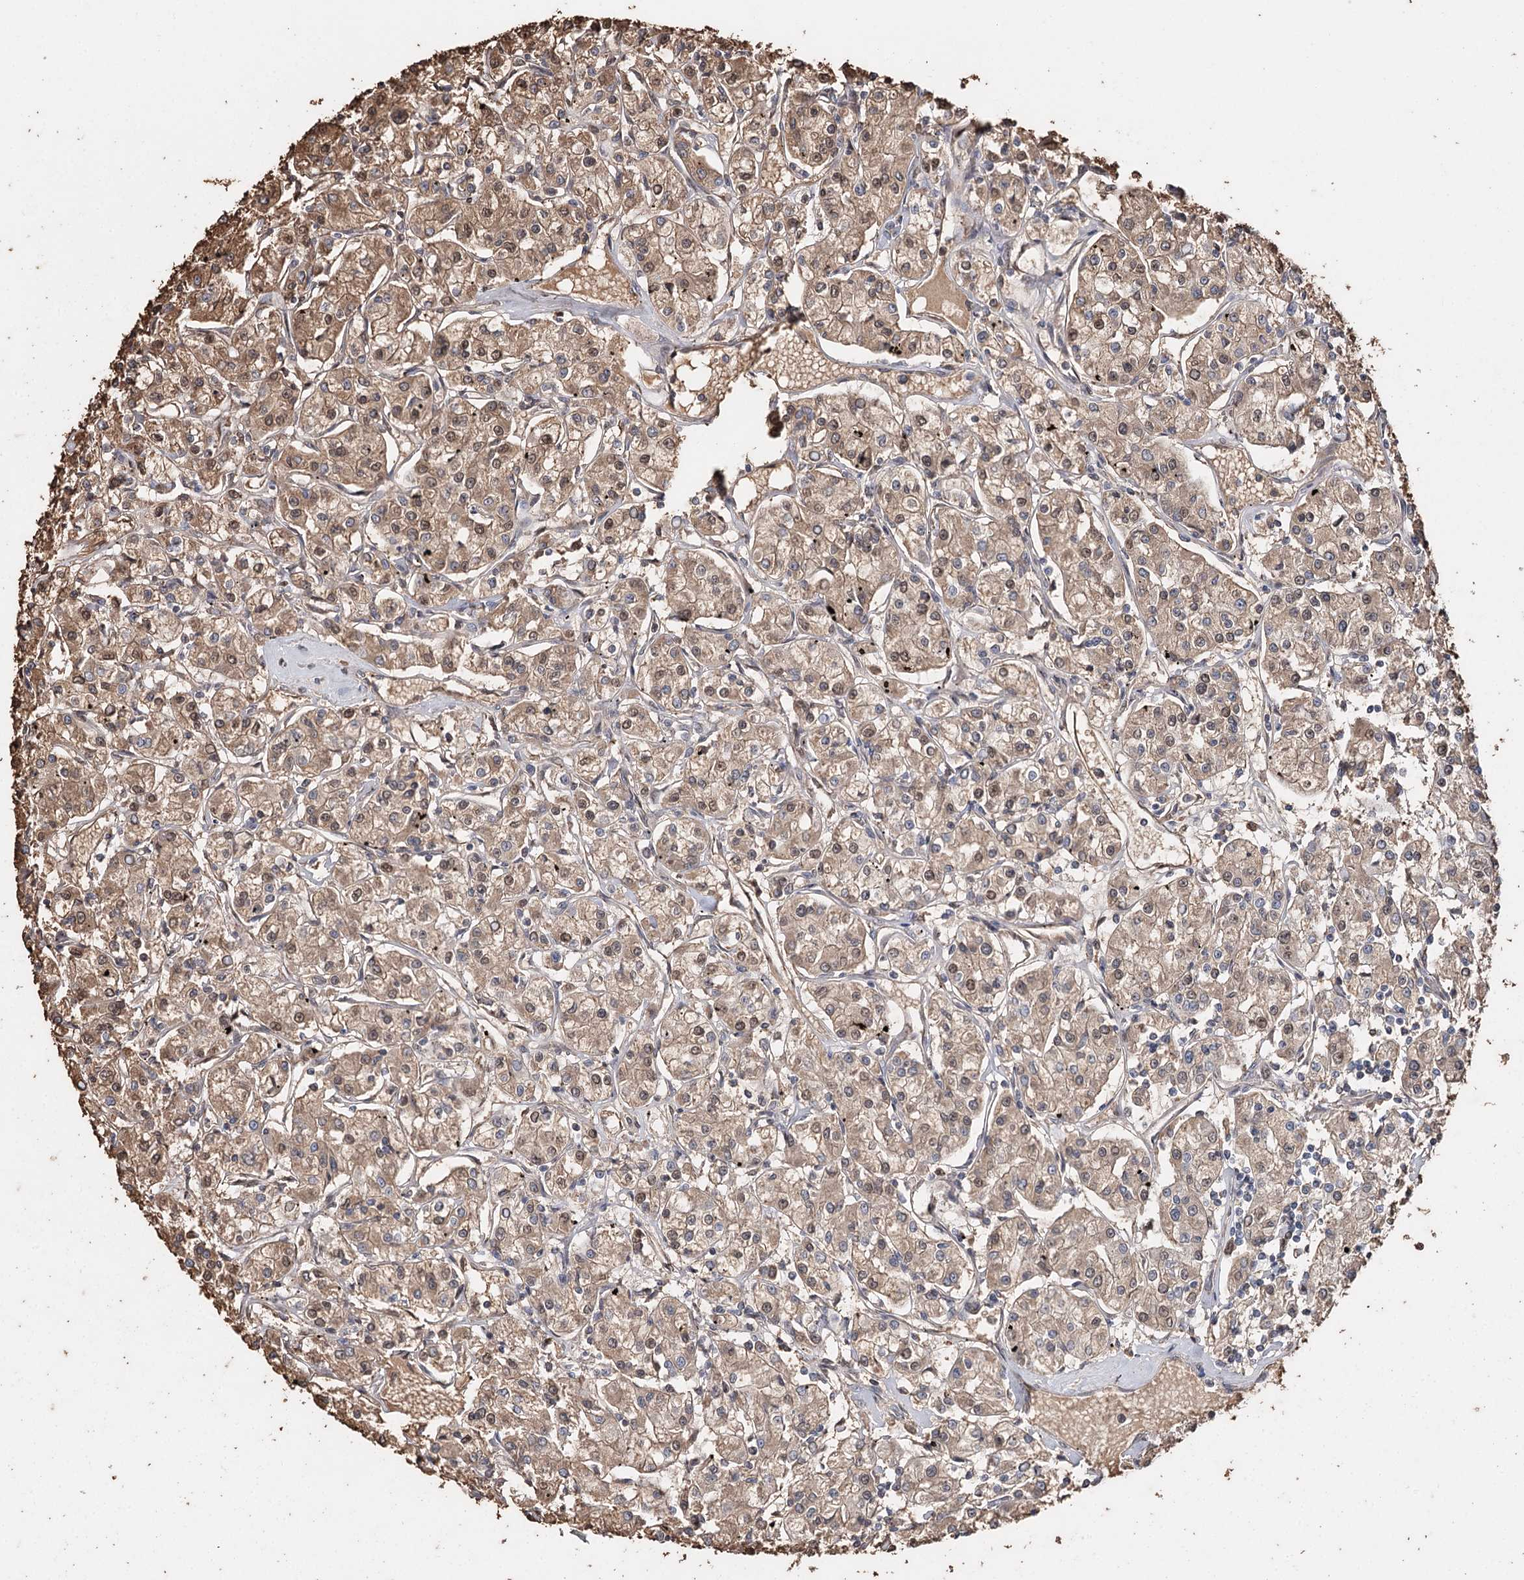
{"staining": {"intensity": "moderate", "quantity": ">75%", "location": "cytoplasmic/membranous,nuclear"}, "tissue": "renal cancer", "cell_type": "Tumor cells", "image_type": "cancer", "snomed": [{"axis": "morphology", "description": "Adenocarcinoma, NOS"}, {"axis": "topography", "description": "Kidney"}], "caption": "Tumor cells reveal medium levels of moderate cytoplasmic/membranous and nuclear staining in approximately >75% of cells in renal adenocarcinoma.", "gene": "SYVN1", "patient": {"sex": "female", "age": 59}}